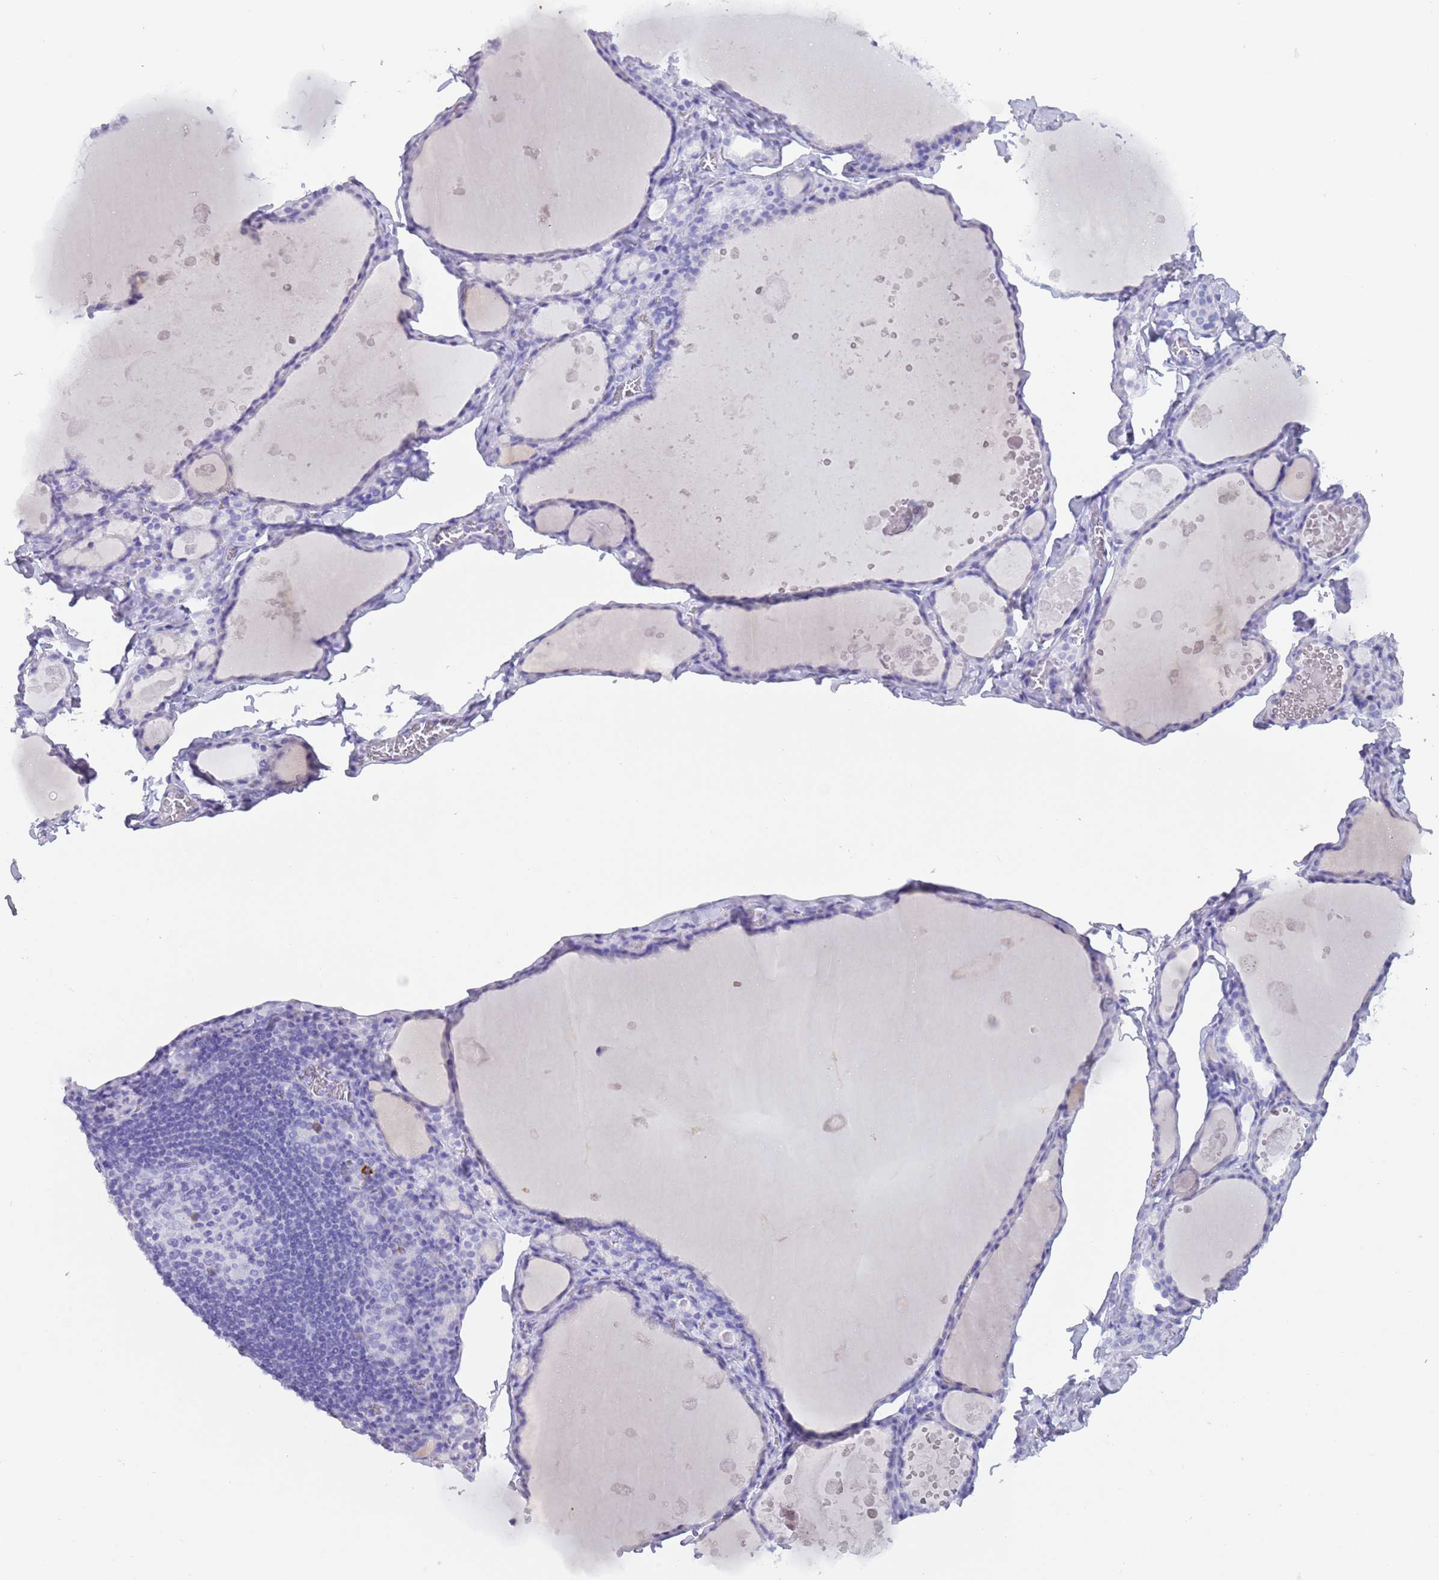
{"staining": {"intensity": "negative", "quantity": "none", "location": "none"}, "tissue": "thyroid gland", "cell_type": "Glandular cells", "image_type": "normal", "snomed": [{"axis": "morphology", "description": "Normal tissue, NOS"}, {"axis": "topography", "description": "Thyroid gland"}], "caption": "High magnification brightfield microscopy of normal thyroid gland stained with DAB (3,3'-diaminobenzidine) (brown) and counterstained with hematoxylin (blue): glandular cells show no significant expression.", "gene": "MYADML2", "patient": {"sex": "male", "age": 56}}